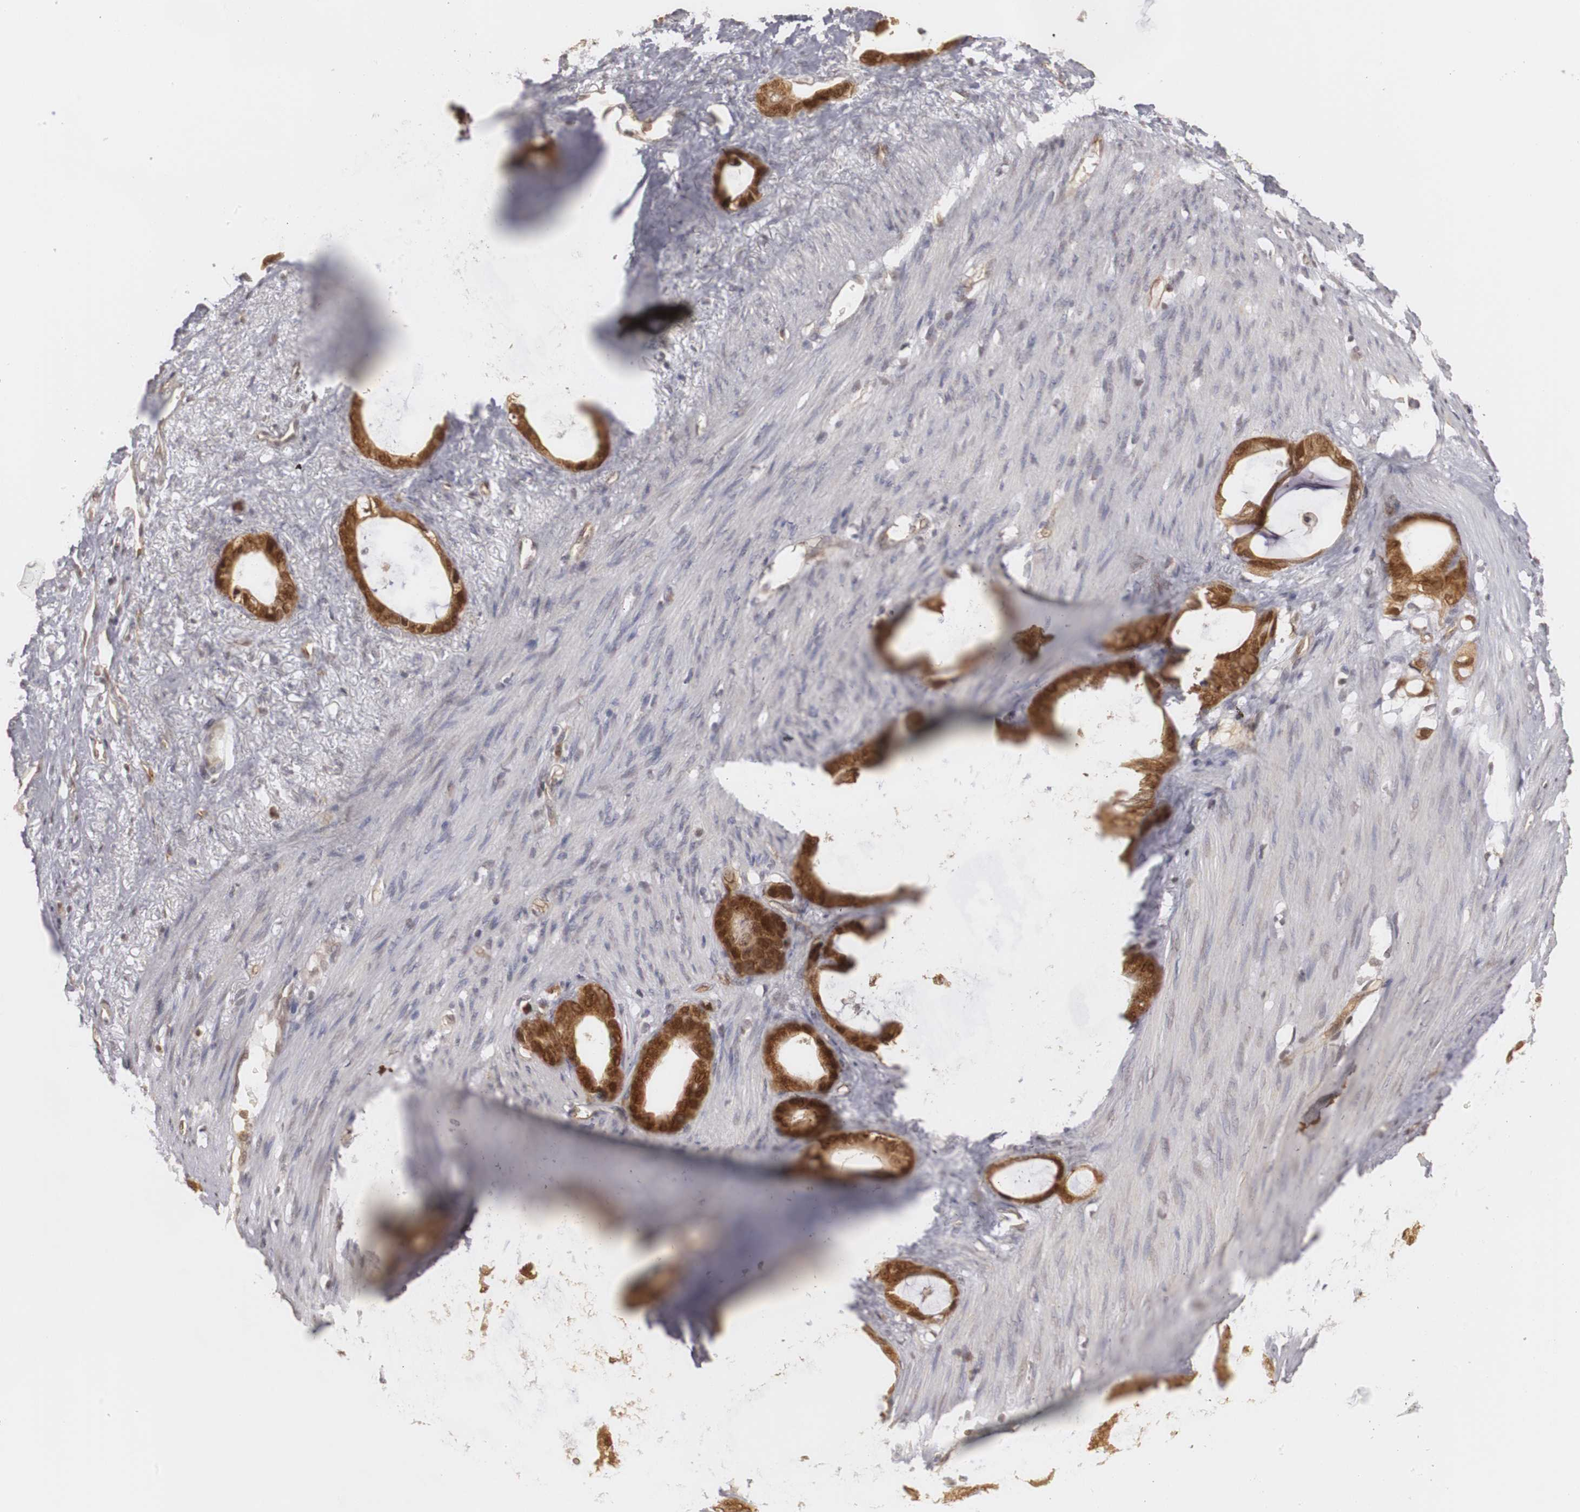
{"staining": {"intensity": "moderate", "quantity": ">75%", "location": "cytoplasmic/membranous,nuclear"}, "tissue": "stomach cancer", "cell_type": "Tumor cells", "image_type": "cancer", "snomed": [{"axis": "morphology", "description": "Adenocarcinoma, NOS"}, {"axis": "topography", "description": "Stomach"}], "caption": "Adenocarcinoma (stomach) stained with DAB (3,3'-diaminobenzidine) IHC exhibits medium levels of moderate cytoplasmic/membranous and nuclear staining in about >75% of tumor cells. (IHC, brightfield microscopy, high magnification).", "gene": "PLEKHA1", "patient": {"sex": "female", "age": 75}}